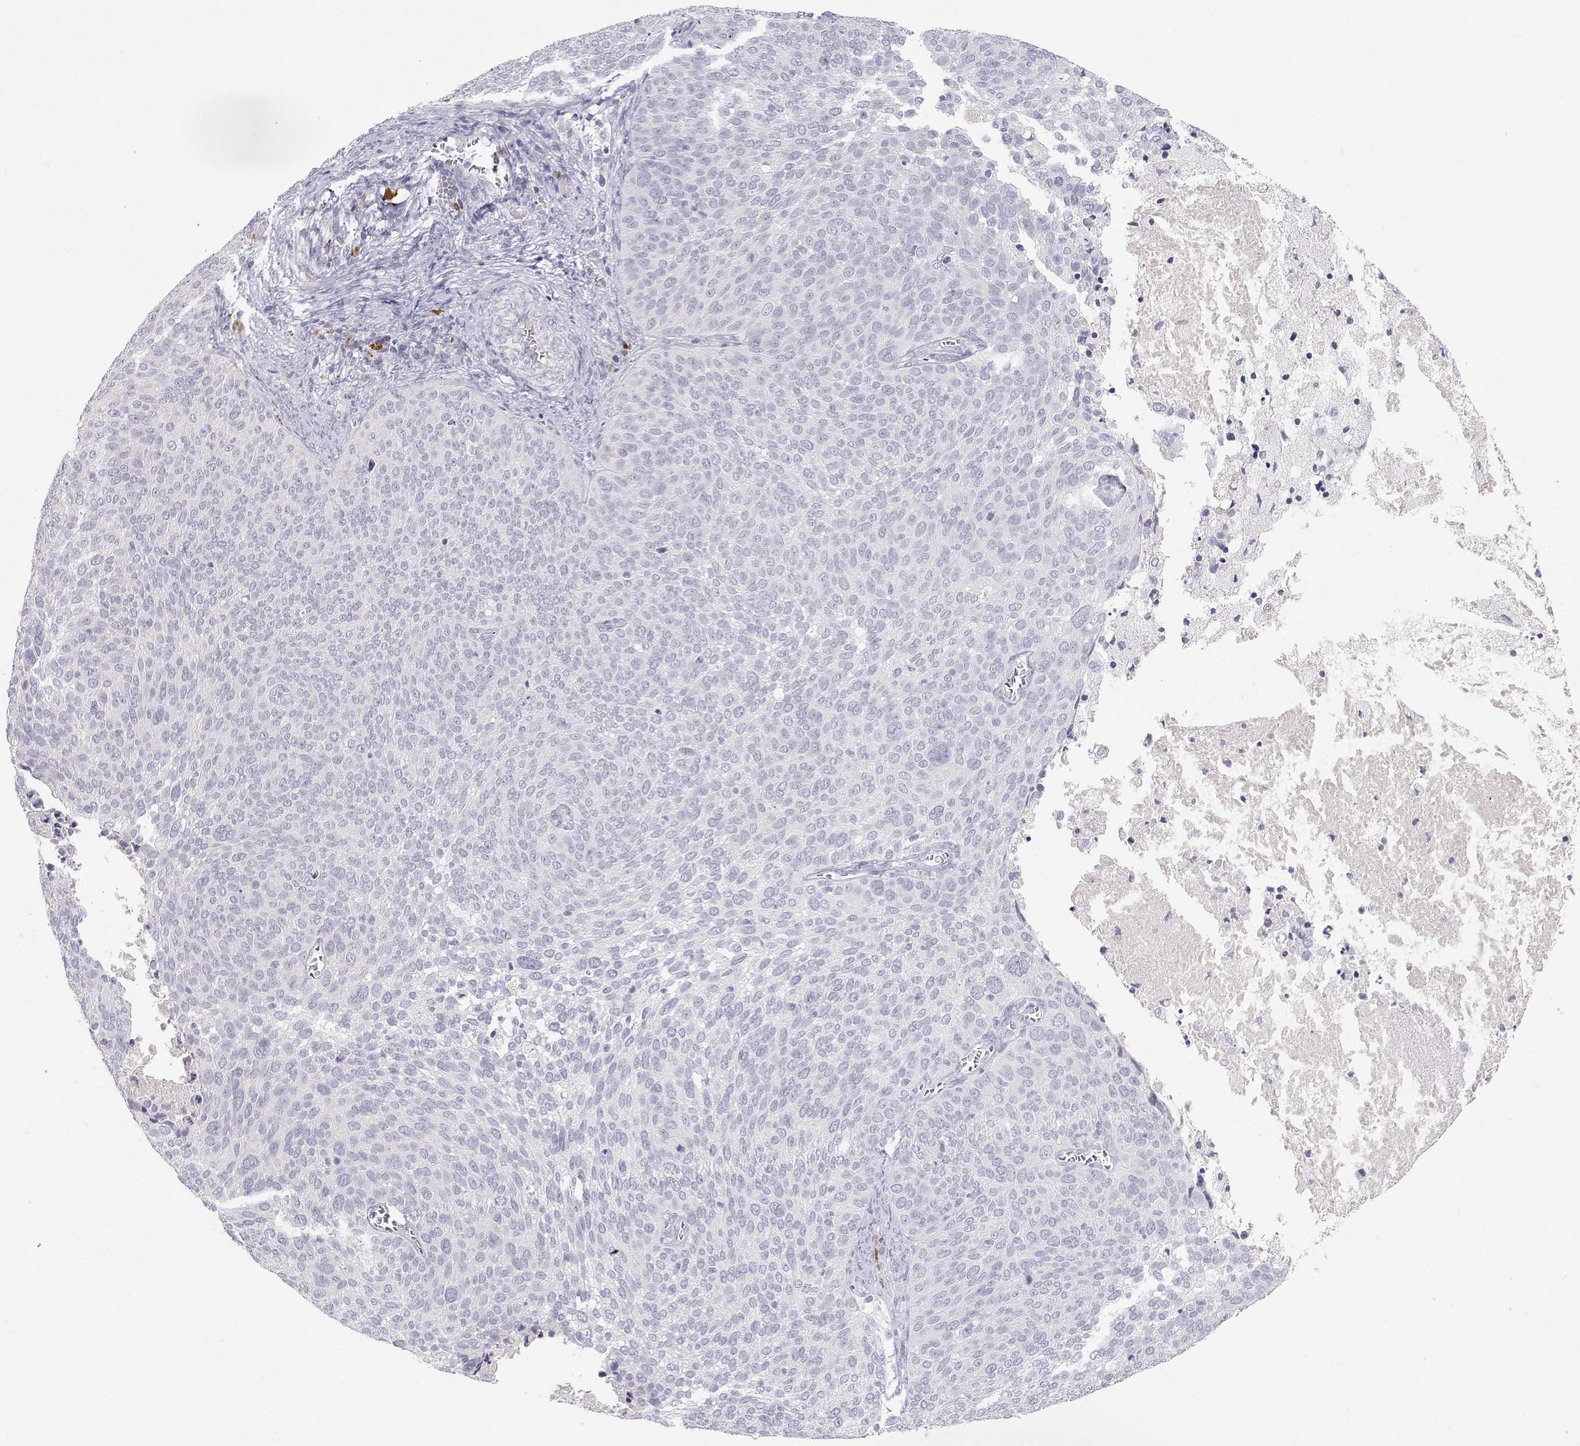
{"staining": {"intensity": "negative", "quantity": "none", "location": "none"}, "tissue": "cervical cancer", "cell_type": "Tumor cells", "image_type": "cancer", "snomed": [{"axis": "morphology", "description": "Squamous cell carcinoma, NOS"}, {"axis": "topography", "description": "Cervix"}], "caption": "This histopathology image is of squamous cell carcinoma (cervical) stained with immunohistochemistry (IHC) to label a protein in brown with the nuclei are counter-stained blue. There is no staining in tumor cells.", "gene": "CDHR1", "patient": {"sex": "female", "age": 39}}